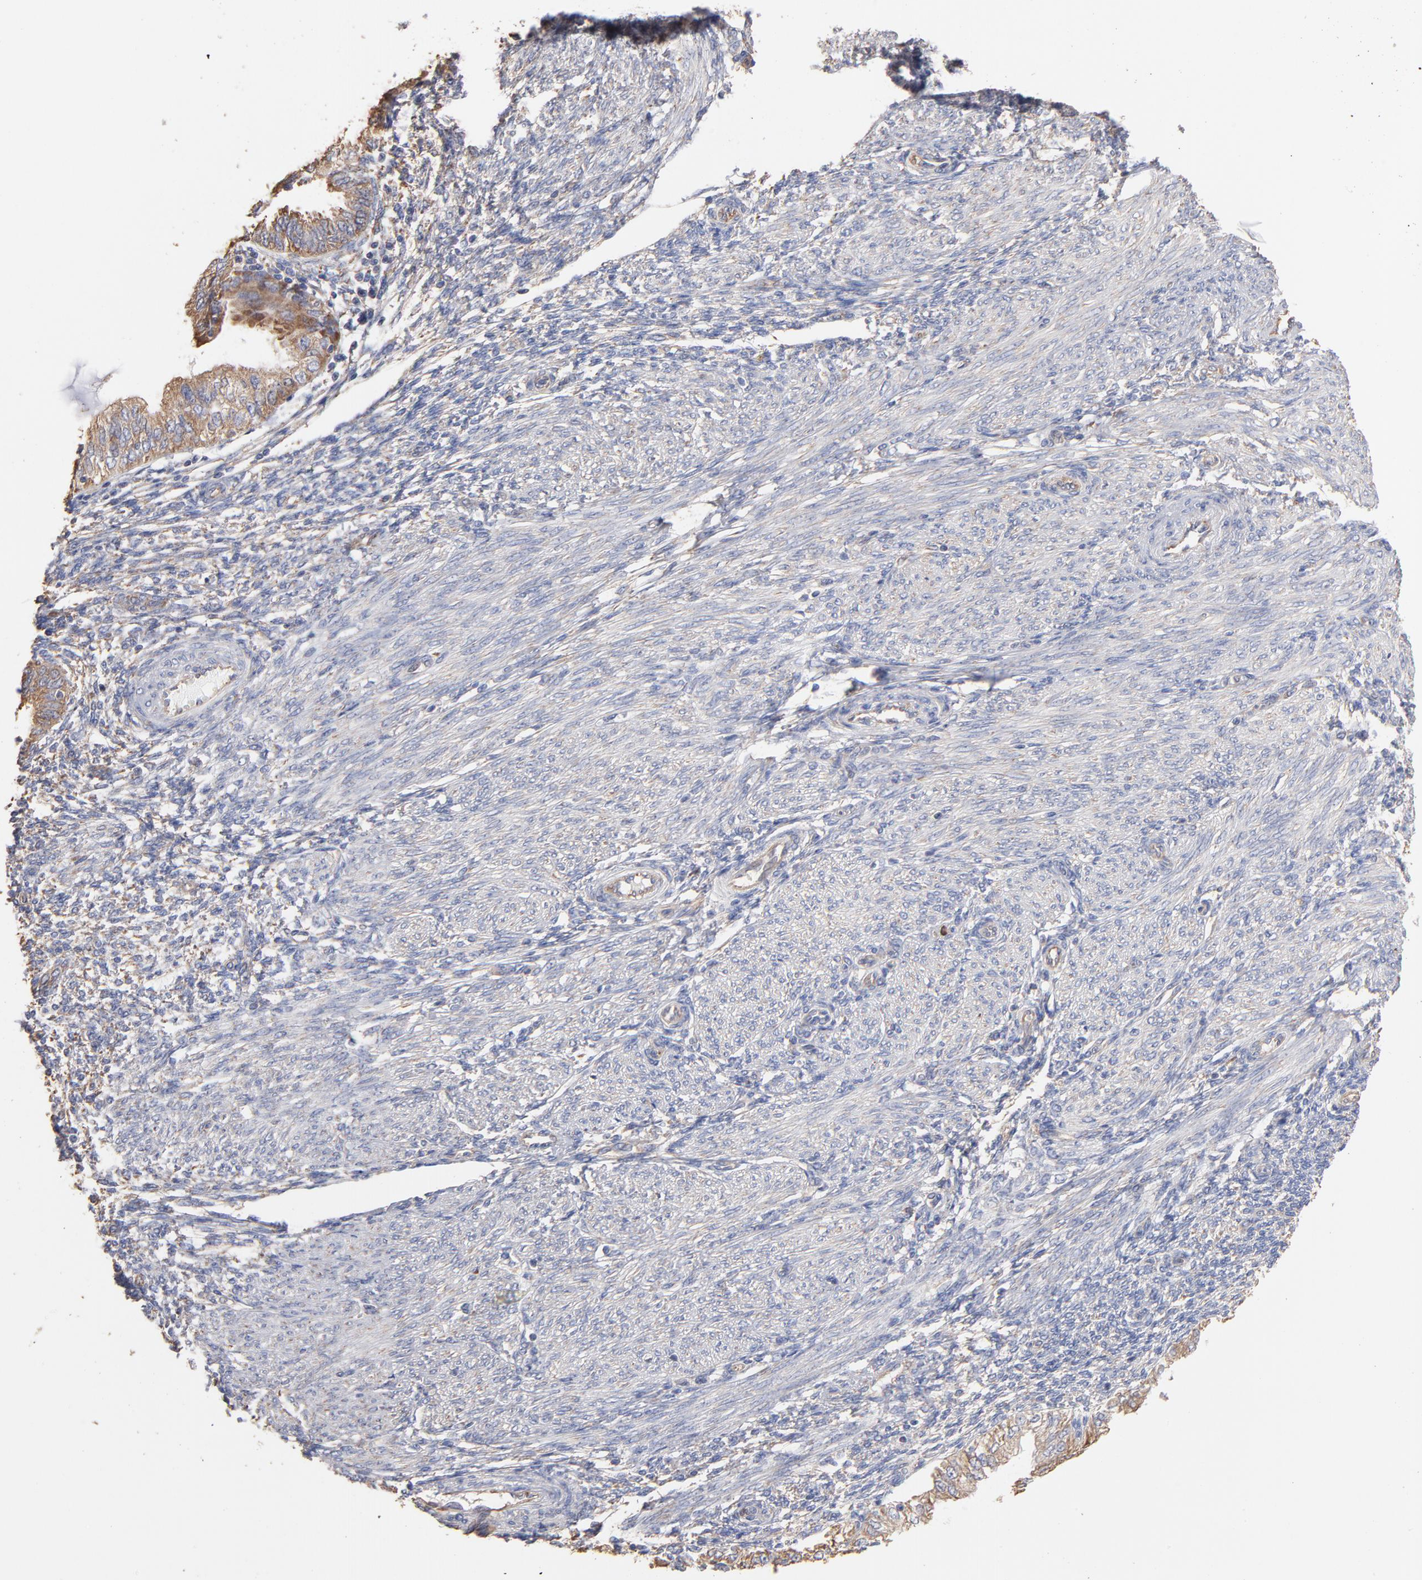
{"staining": {"intensity": "moderate", "quantity": ">75%", "location": "cytoplasmic/membranous"}, "tissue": "endometrial cancer", "cell_type": "Tumor cells", "image_type": "cancer", "snomed": [{"axis": "morphology", "description": "Adenocarcinoma, NOS"}, {"axis": "topography", "description": "Endometrium"}], "caption": "A histopathology image showing moderate cytoplasmic/membranous positivity in about >75% of tumor cells in endometrial adenocarcinoma, as visualized by brown immunohistochemical staining.", "gene": "RPL9", "patient": {"sex": "female", "age": 51}}